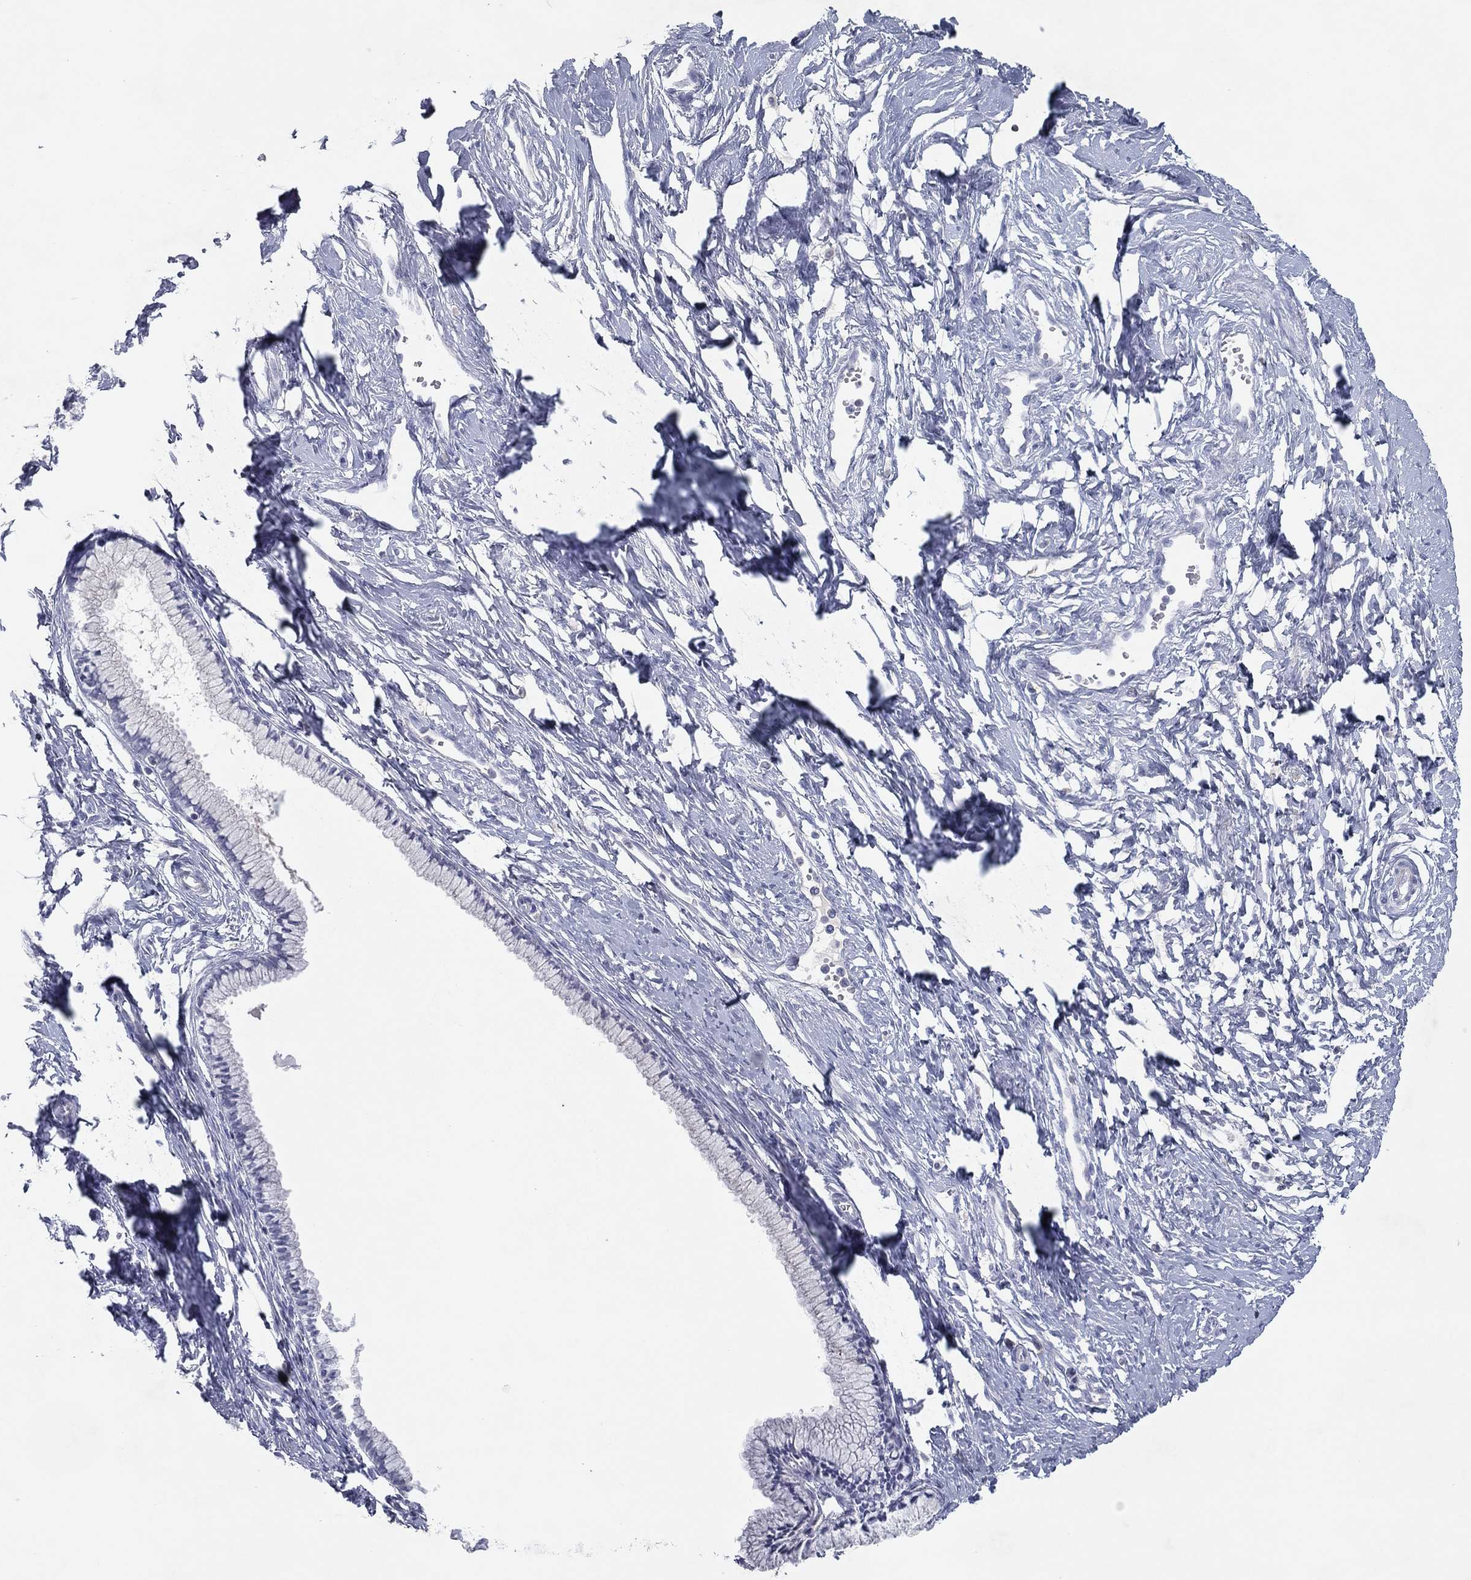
{"staining": {"intensity": "negative", "quantity": "none", "location": "none"}, "tissue": "cervix", "cell_type": "Glandular cells", "image_type": "normal", "snomed": [{"axis": "morphology", "description": "Normal tissue, NOS"}, {"axis": "topography", "description": "Cervix"}], "caption": "This photomicrograph is of unremarkable cervix stained with IHC to label a protein in brown with the nuclei are counter-stained blue. There is no expression in glandular cells.", "gene": "CPT1B", "patient": {"sex": "female", "age": 40}}